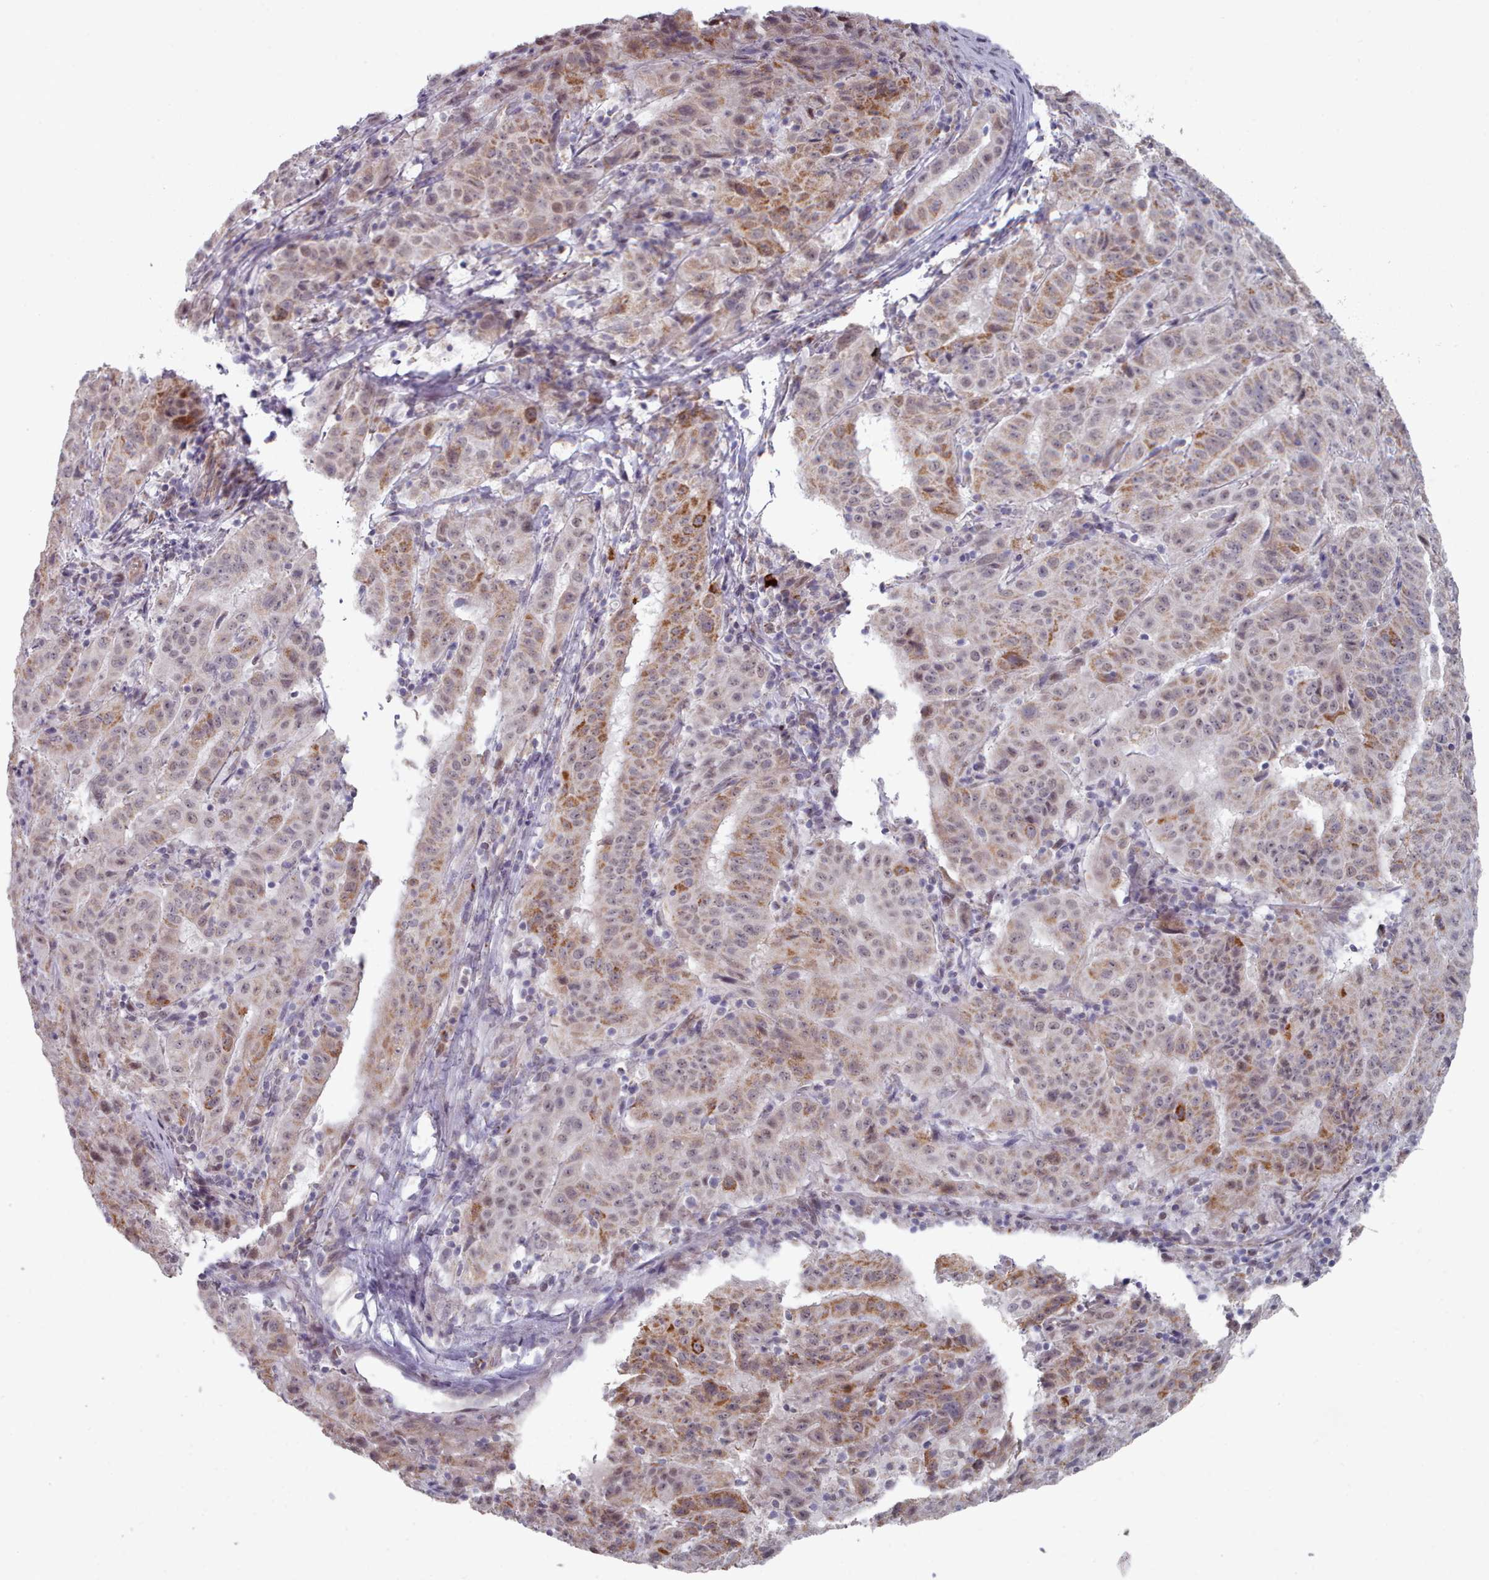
{"staining": {"intensity": "moderate", "quantity": "25%-75%", "location": "cytoplasmic/membranous,nuclear"}, "tissue": "pancreatic cancer", "cell_type": "Tumor cells", "image_type": "cancer", "snomed": [{"axis": "morphology", "description": "Adenocarcinoma, NOS"}, {"axis": "topography", "description": "Pancreas"}], "caption": "The immunohistochemical stain shows moderate cytoplasmic/membranous and nuclear positivity in tumor cells of pancreatic cancer (adenocarcinoma) tissue. (IHC, brightfield microscopy, high magnification).", "gene": "TRARG1", "patient": {"sex": "male", "age": 63}}